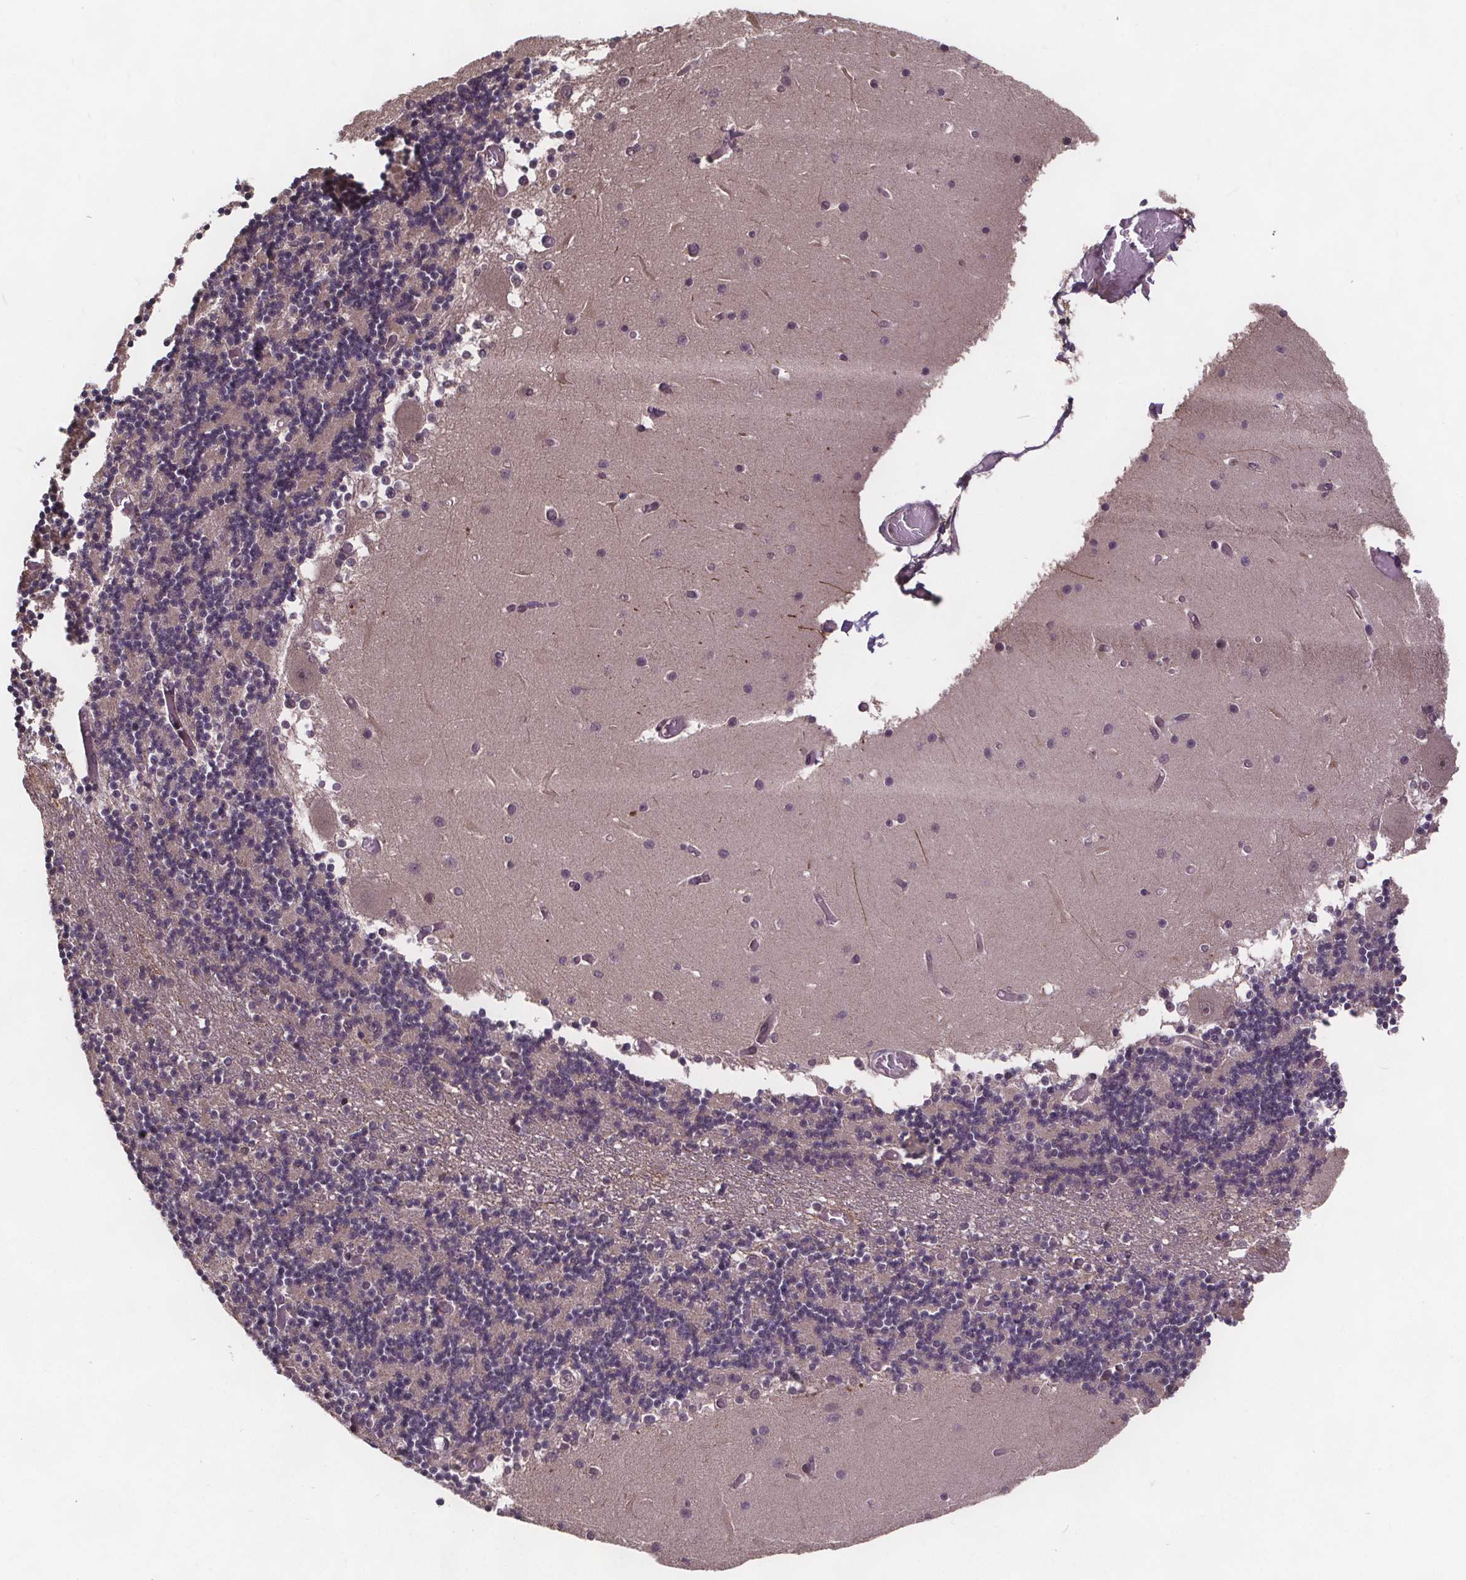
{"staining": {"intensity": "negative", "quantity": "none", "location": "none"}, "tissue": "cerebellum", "cell_type": "Cells in granular layer", "image_type": "normal", "snomed": [{"axis": "morphology", "description": "Normal tissue, NOS"}, {"axis": "topography", "description": "Cerebellum"}], "caption": "An immunohistochemistry image of unremarkable cerebellum is shown. There is no staining in cells in granular layer of cerebellum.", "gene": "USP9X", "patient": {"sex": "female", "age": 28}}